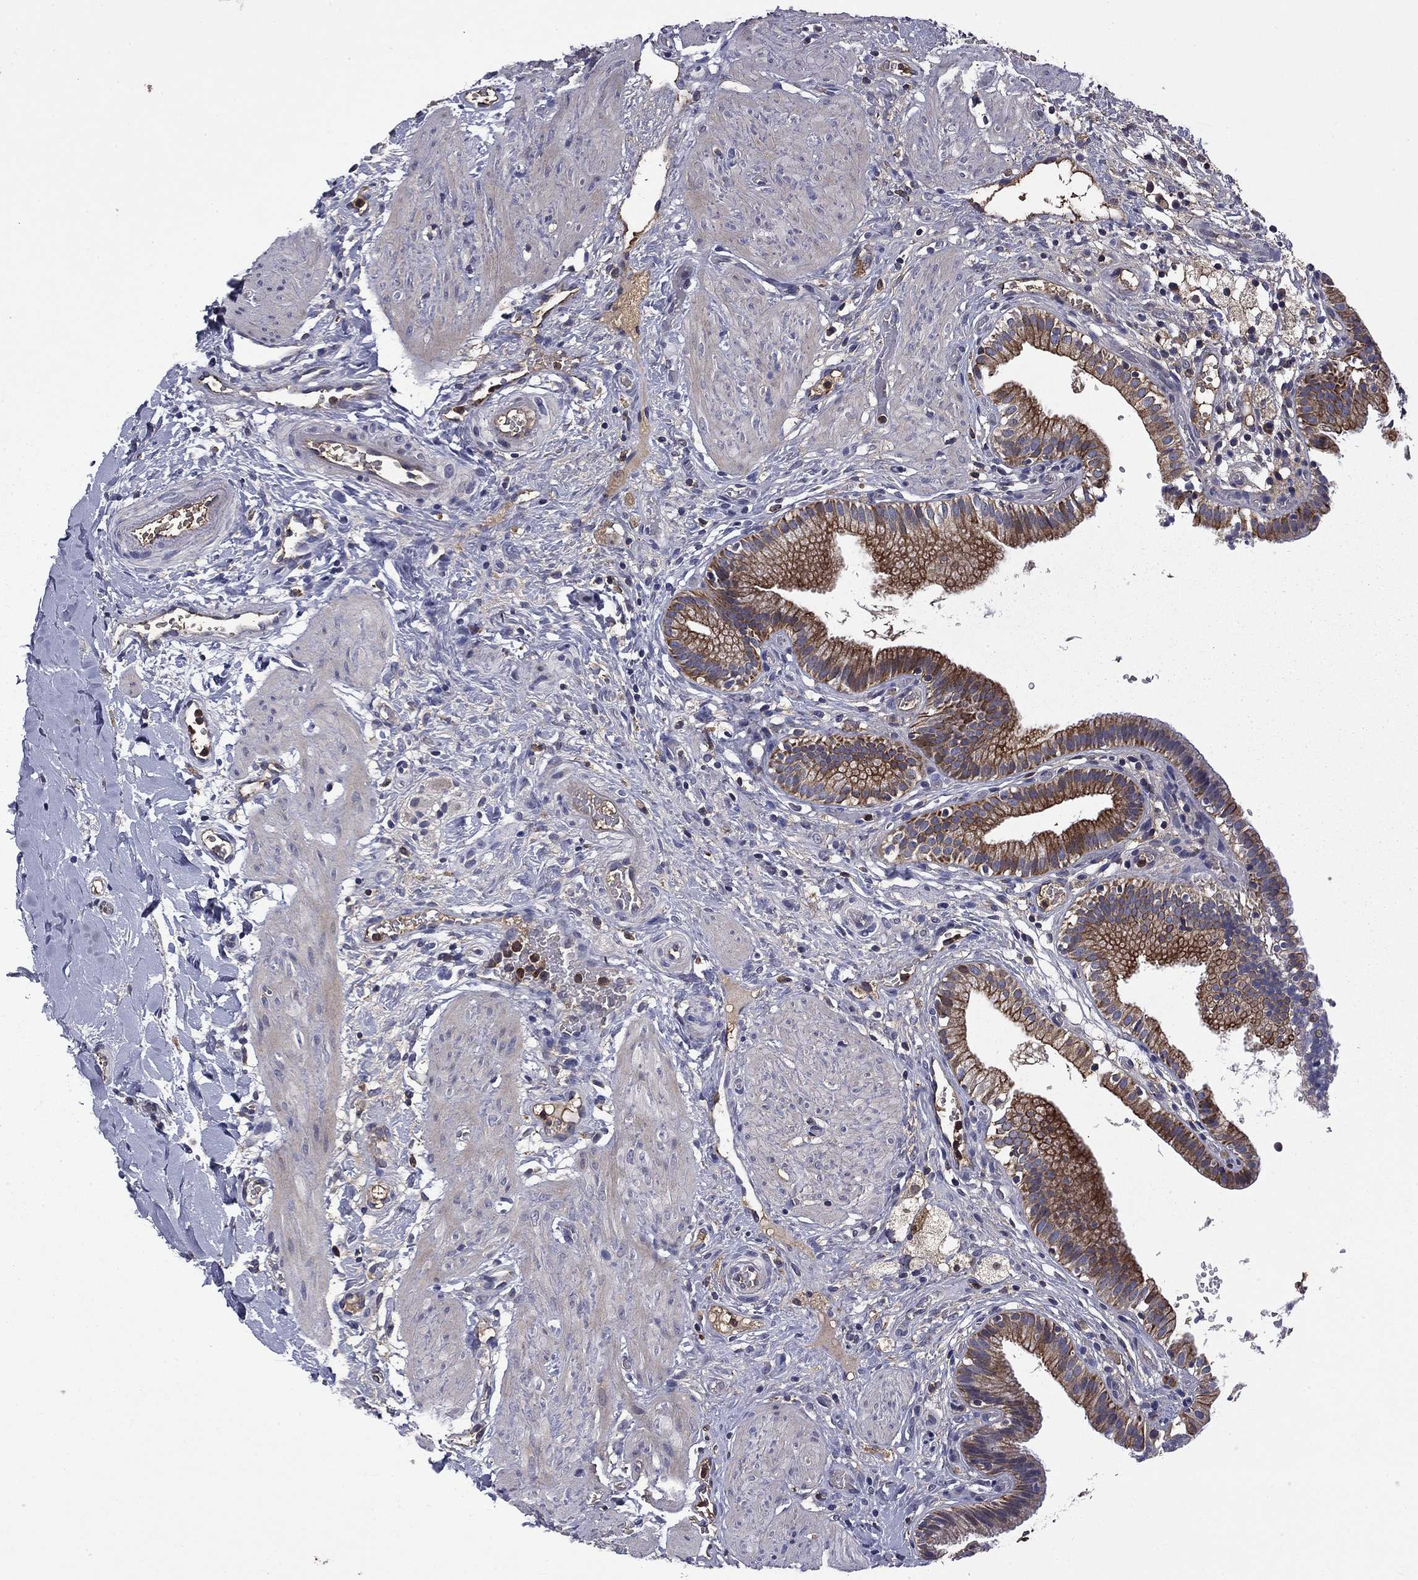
{"staining": {"intensity": "moderate", "quantity": ">75%", "location": "cytoplasmic/membranous"}, "tissue": "gallbladder", "cell_type": "Glandular cells", "image_type": "normal", "snomed": [{"axis": "morphology", "description": "Normal tissue, NOS"}, {"axis": "topography", "description": "Gallbladder"}], "caption": "Brown immunohistochemical staining in benign gallbladder shows moderate cytoplasmic/membranous positivity in approximately >75% of glandular cells.", "gene": "CEACAM7", "patient": {"sex": "female", "age": 24}}